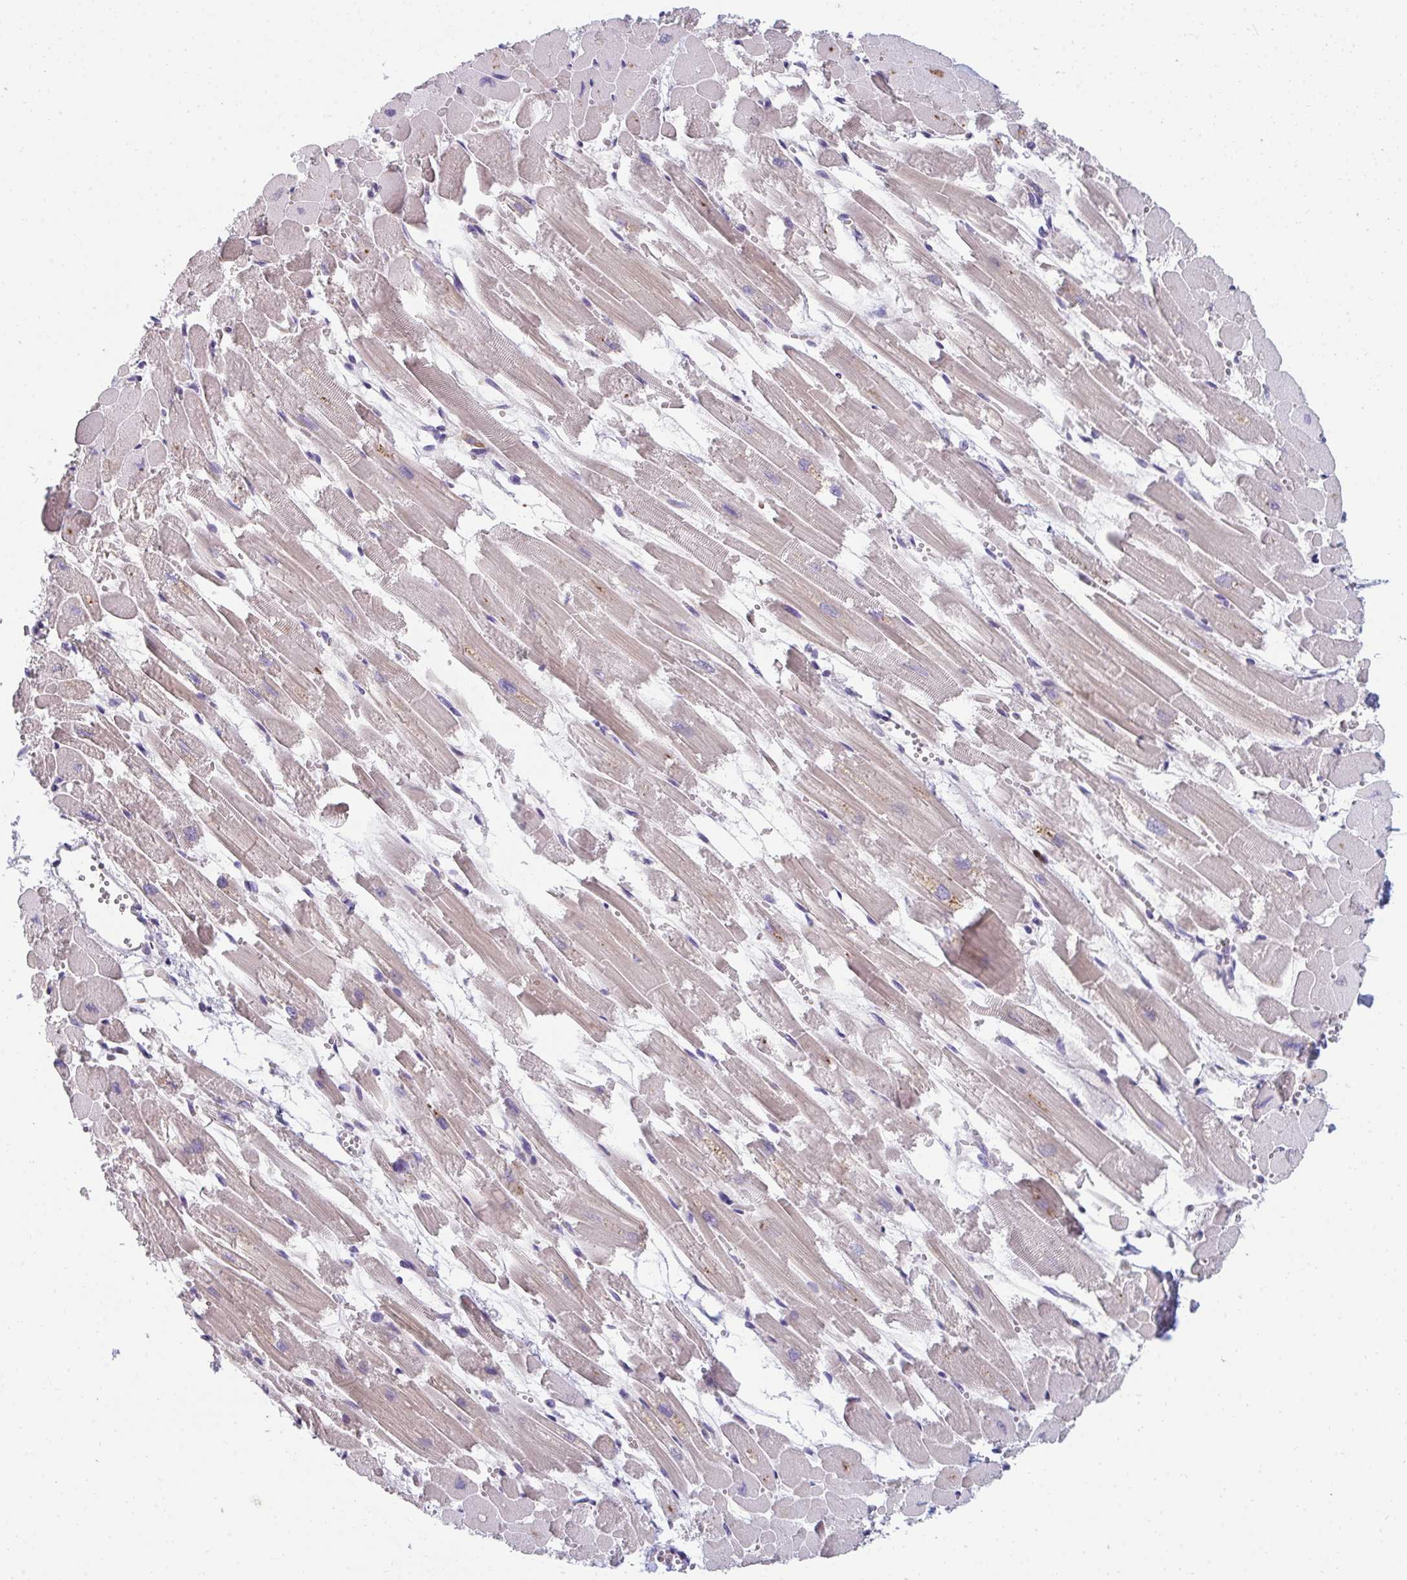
{"staining": {"intensity": "moderate", "quantity": "25%-75%", "location": "cytoplasmic/membranous"}, "tissue": "heart muscle", "cell_type": "Cardiomyocytes", "image_type": "normal", "snomed": [{"axis": "morphology", "description": "Normal tissue, NOS"}, {"axis": "topography", "description": "Heart"}], "caption": "Cardiomyocytes show medium levels of moderate cytoplasmic/membranous positivity in about 25%-75% of cells in unremarkable human heart muscle.", "gene": "EIF1AD", "patient": {"sex": "female", "age": 52}}